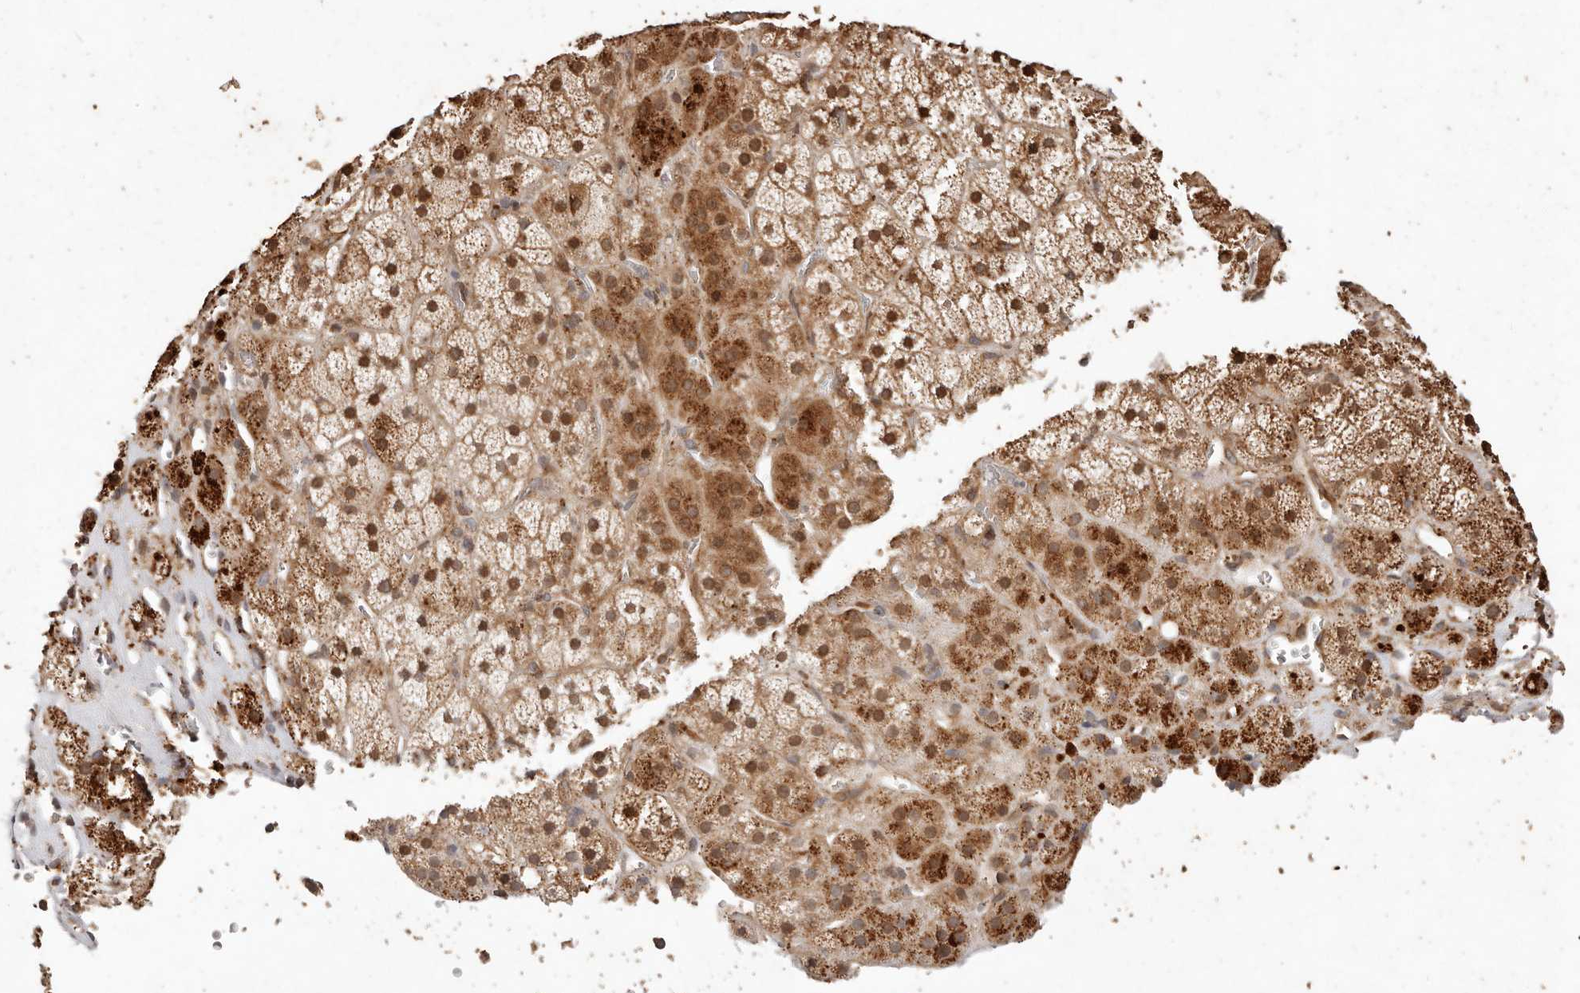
{"staining": {"intensity": "strong", "quantity": "25%-75%", "location": "cytoplasmic/membranous,nuclear"}, "tissue": "adrenal gland", "cell_type": "Glandular cells", "image_type": "normal", "snomed": [{"axis": "morphology", "description": "Normal tissue, NOS"}, {"axis": "topography", "description": "Adrenal gland"}], "caption": "The immunohistochemical stain labels strong cytoplasmic/membranous,nuclear positivity in glandular cells of normal adrenal gland.", "gene": "KIF9", "patient": {"sex": "male", "age": 57}}